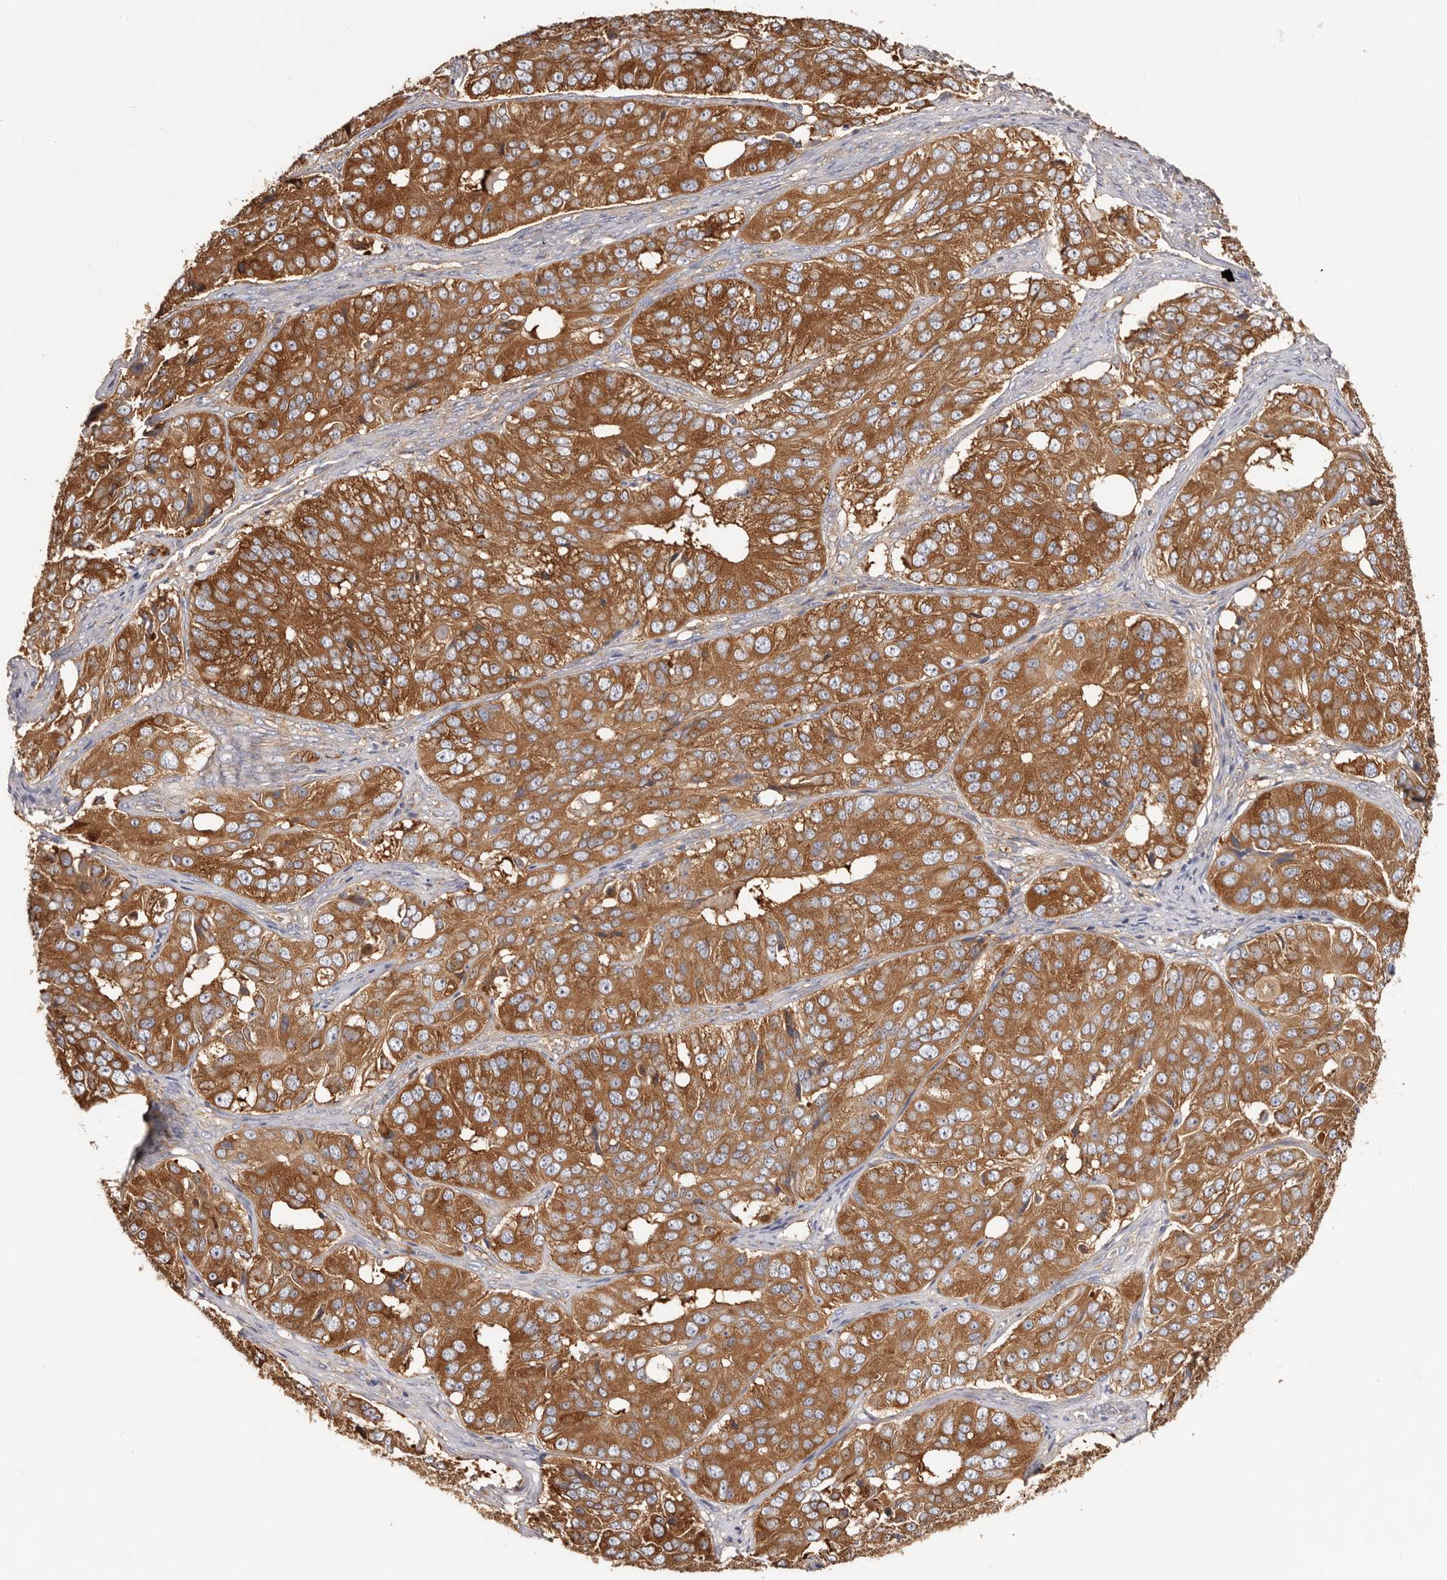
{"staining": {"intensity": "strong", "quantity": ">75%", "location": "cytoplasmic/membranous"}, "tissue": "ovarian cancer", "cell_type": "Tumor cells", "image_type": "cancer", "snomed": [{"axis": "morphology", "description": "Carcinoma, endometroid"}, {"axis": "topography", "description": "Ovary"}], "caption": "IHC image of endometroid carcinoma (ovarian) stained for a protein (brown), which displays high levels of strong cytoplasmic/membranous staining in about >75% of tumor cells.", "gene": "EPRS1", "patient": {"sex": "female", "age": 51}}